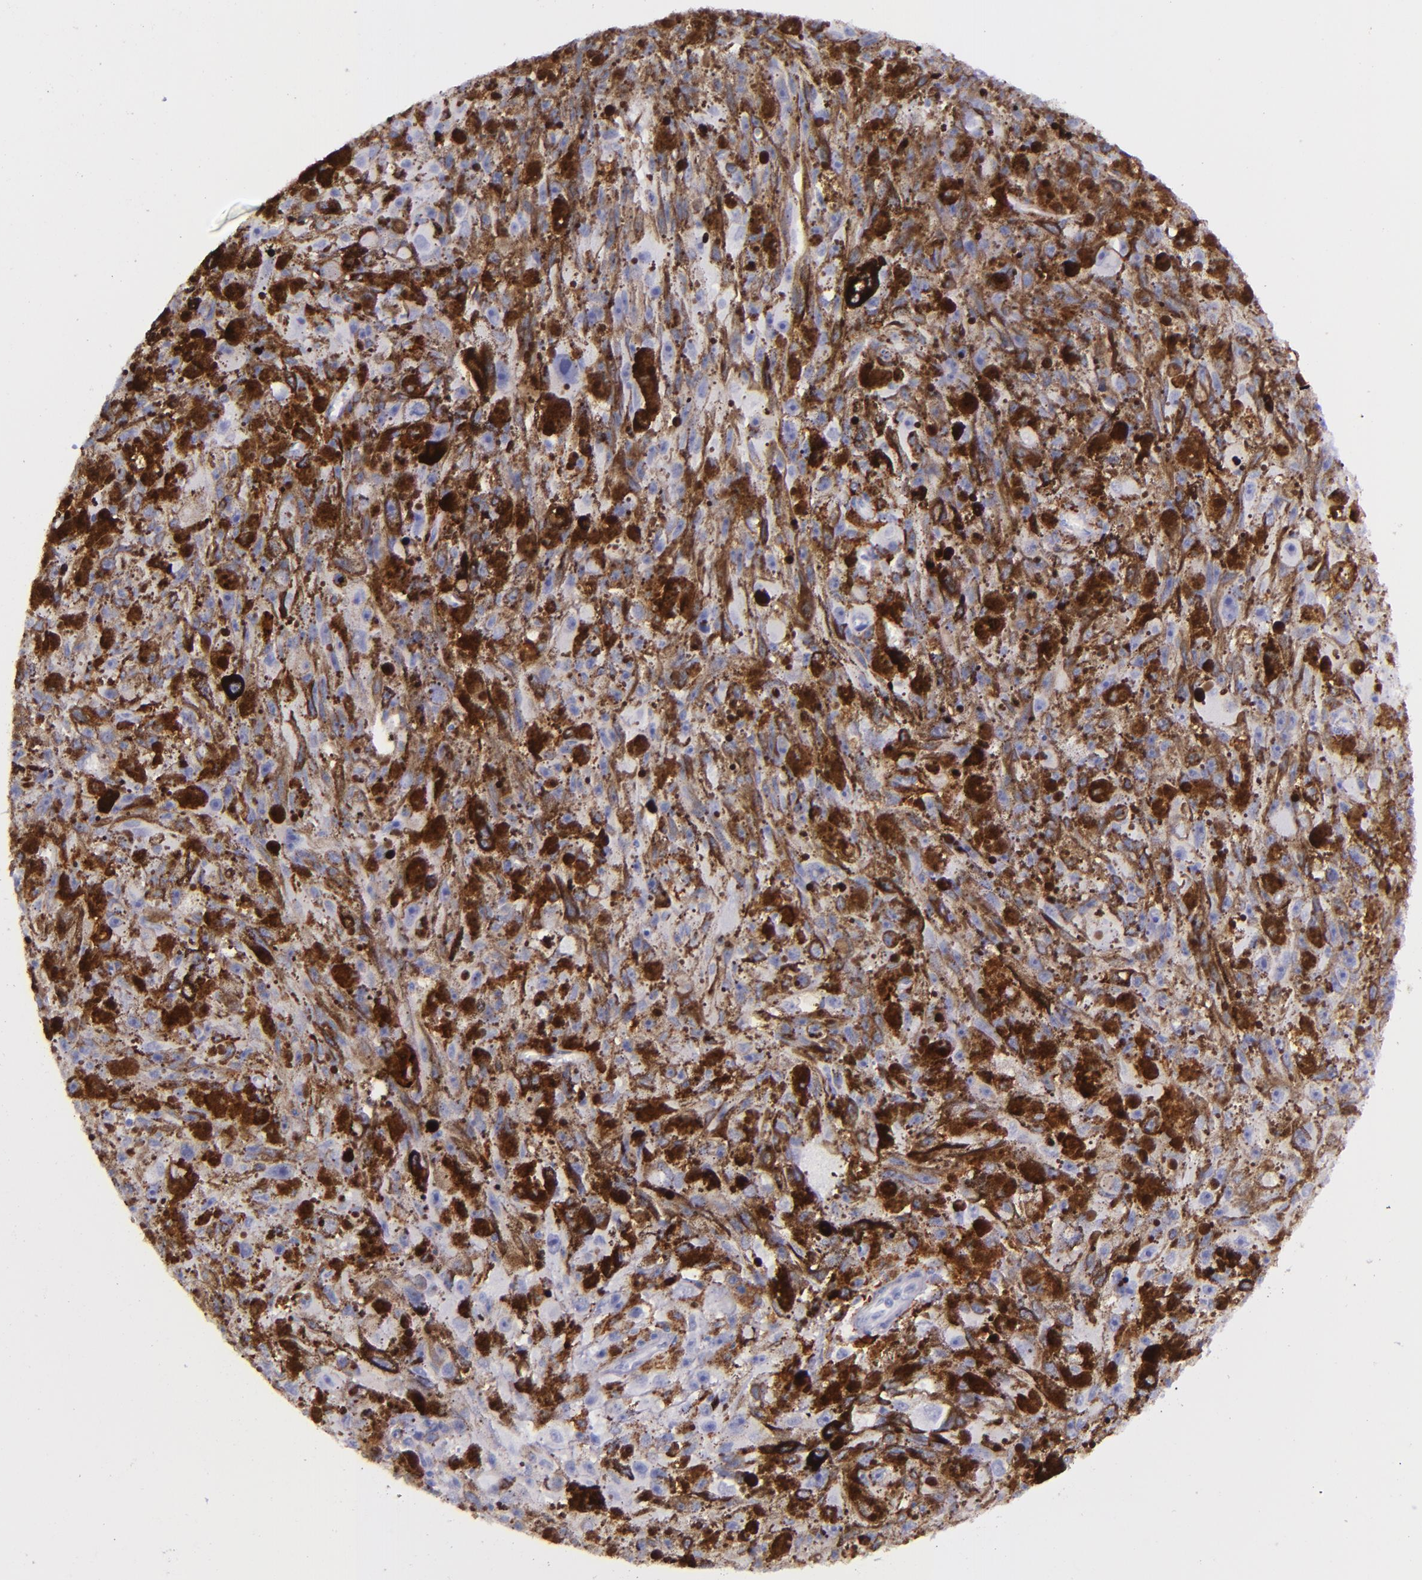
{"staining": {"intensity": "negative", "quantity": "none", "location": "none"}, "tissue": "melanoma", "cell_type": "Tumor cells", "image_type": "cancer", "snomed": [{"axis": "morphology", "description": "Malignant melanoma, NOS"}, {"axis": "topography", "description": "Skin"}], "caption": "Histopathology image shows no significant protein positivity in tumor cells of melanoma.", "gene": "CD163", "patient": {"sex": "female", "age": 104}}